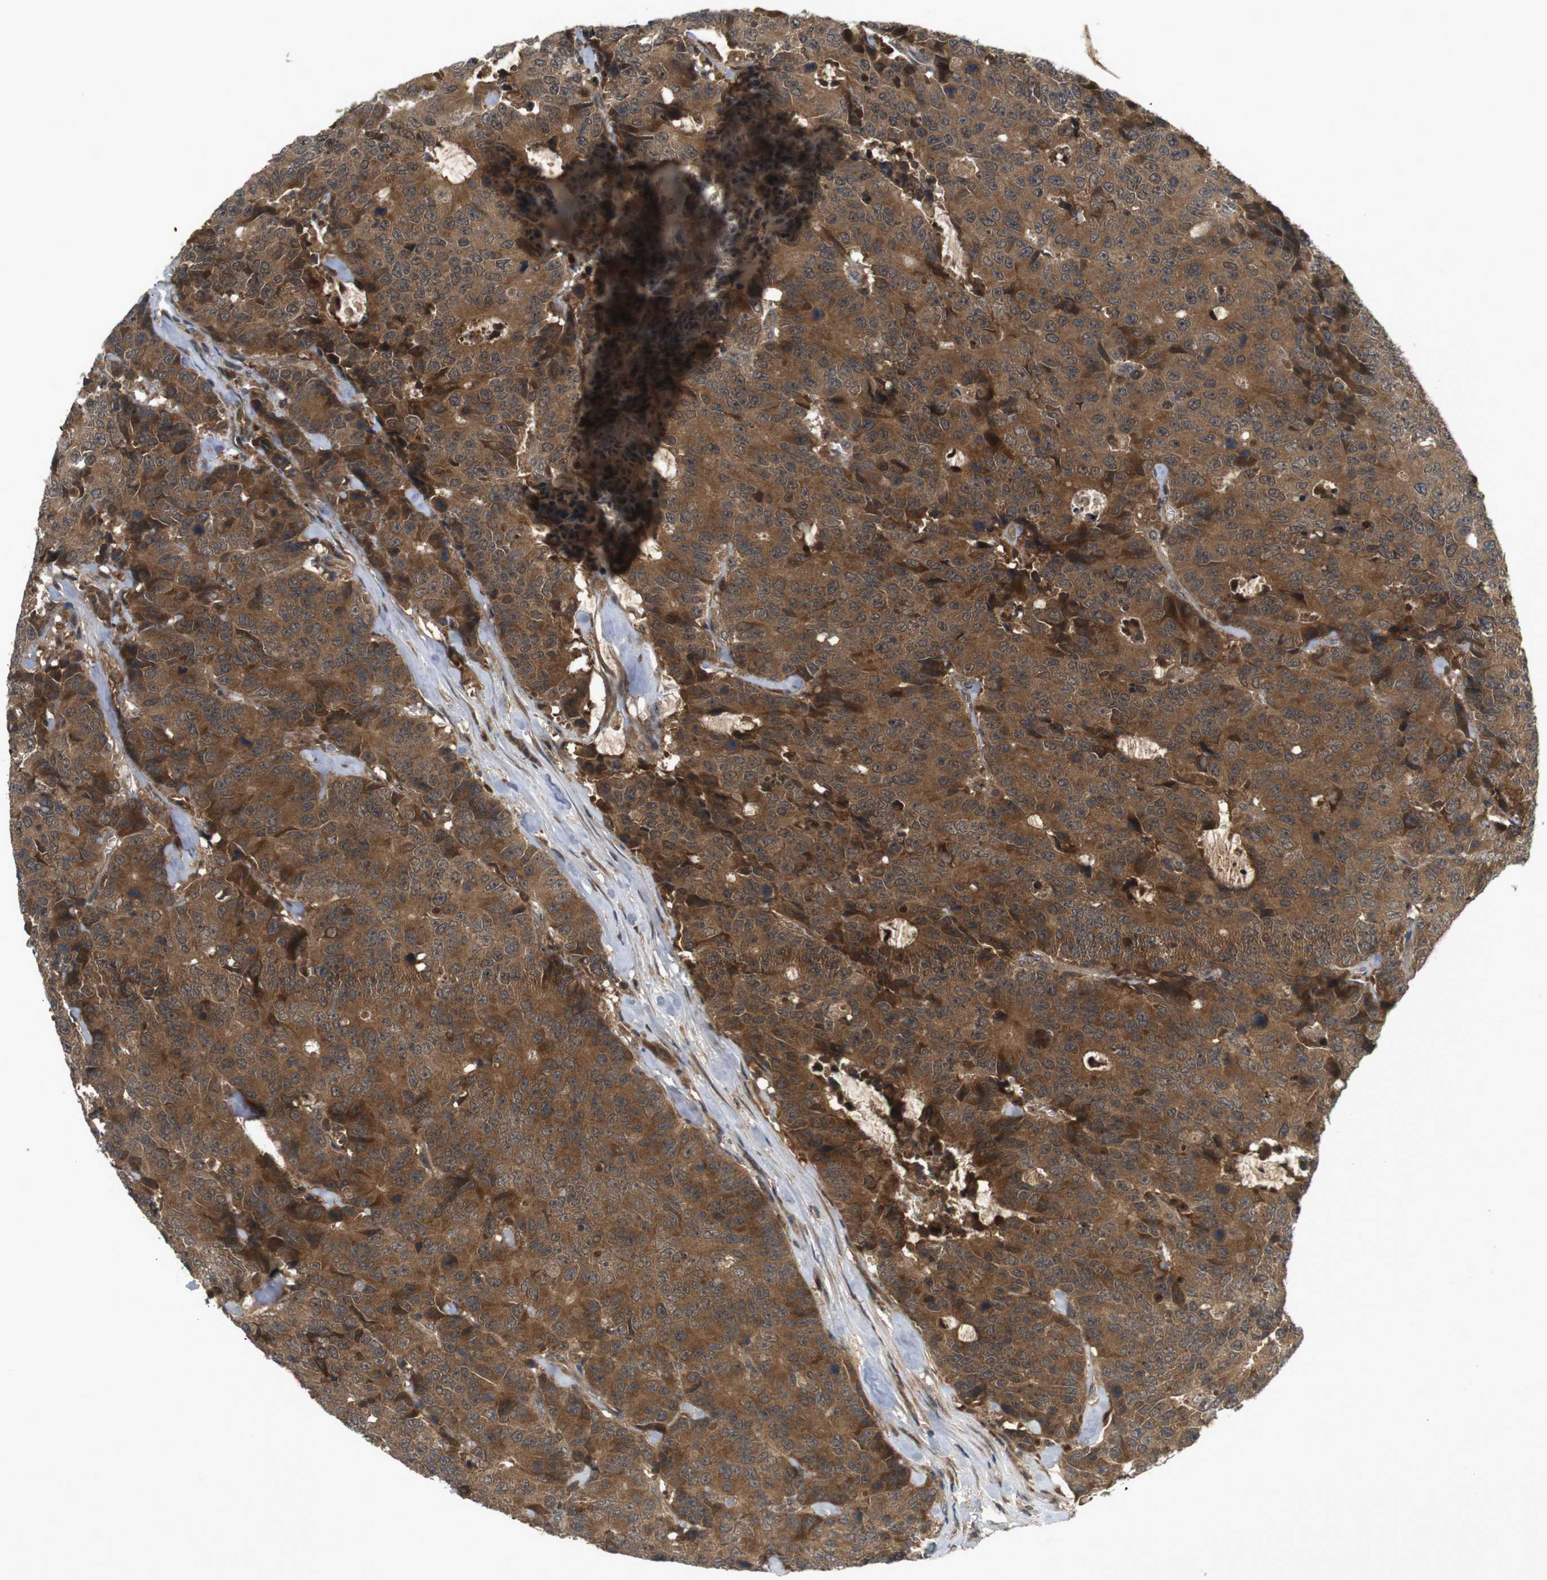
{"staining": {"intensity": "strong", "quantity": ">75%", "location": "cytoplasmic/membranous"}, "tissue": "colorectal cancer", "cell_type": "Tumor cells", "image_type": "cancer", "snomed": [{"axis": "morphology", "description": "Adenocarcinoma, NOS"}, {"axis": "topography", "description": "Colon"}], "caption": "About >75% of tumor cells in human colorectal cancer (adenocarcinoma) show strong cytoplasmic/membranous protein expression as visualized by brown immunohistochemical staining.", "gene": "NFKBIE", "patient": {"sex": "female", "age": 86}}